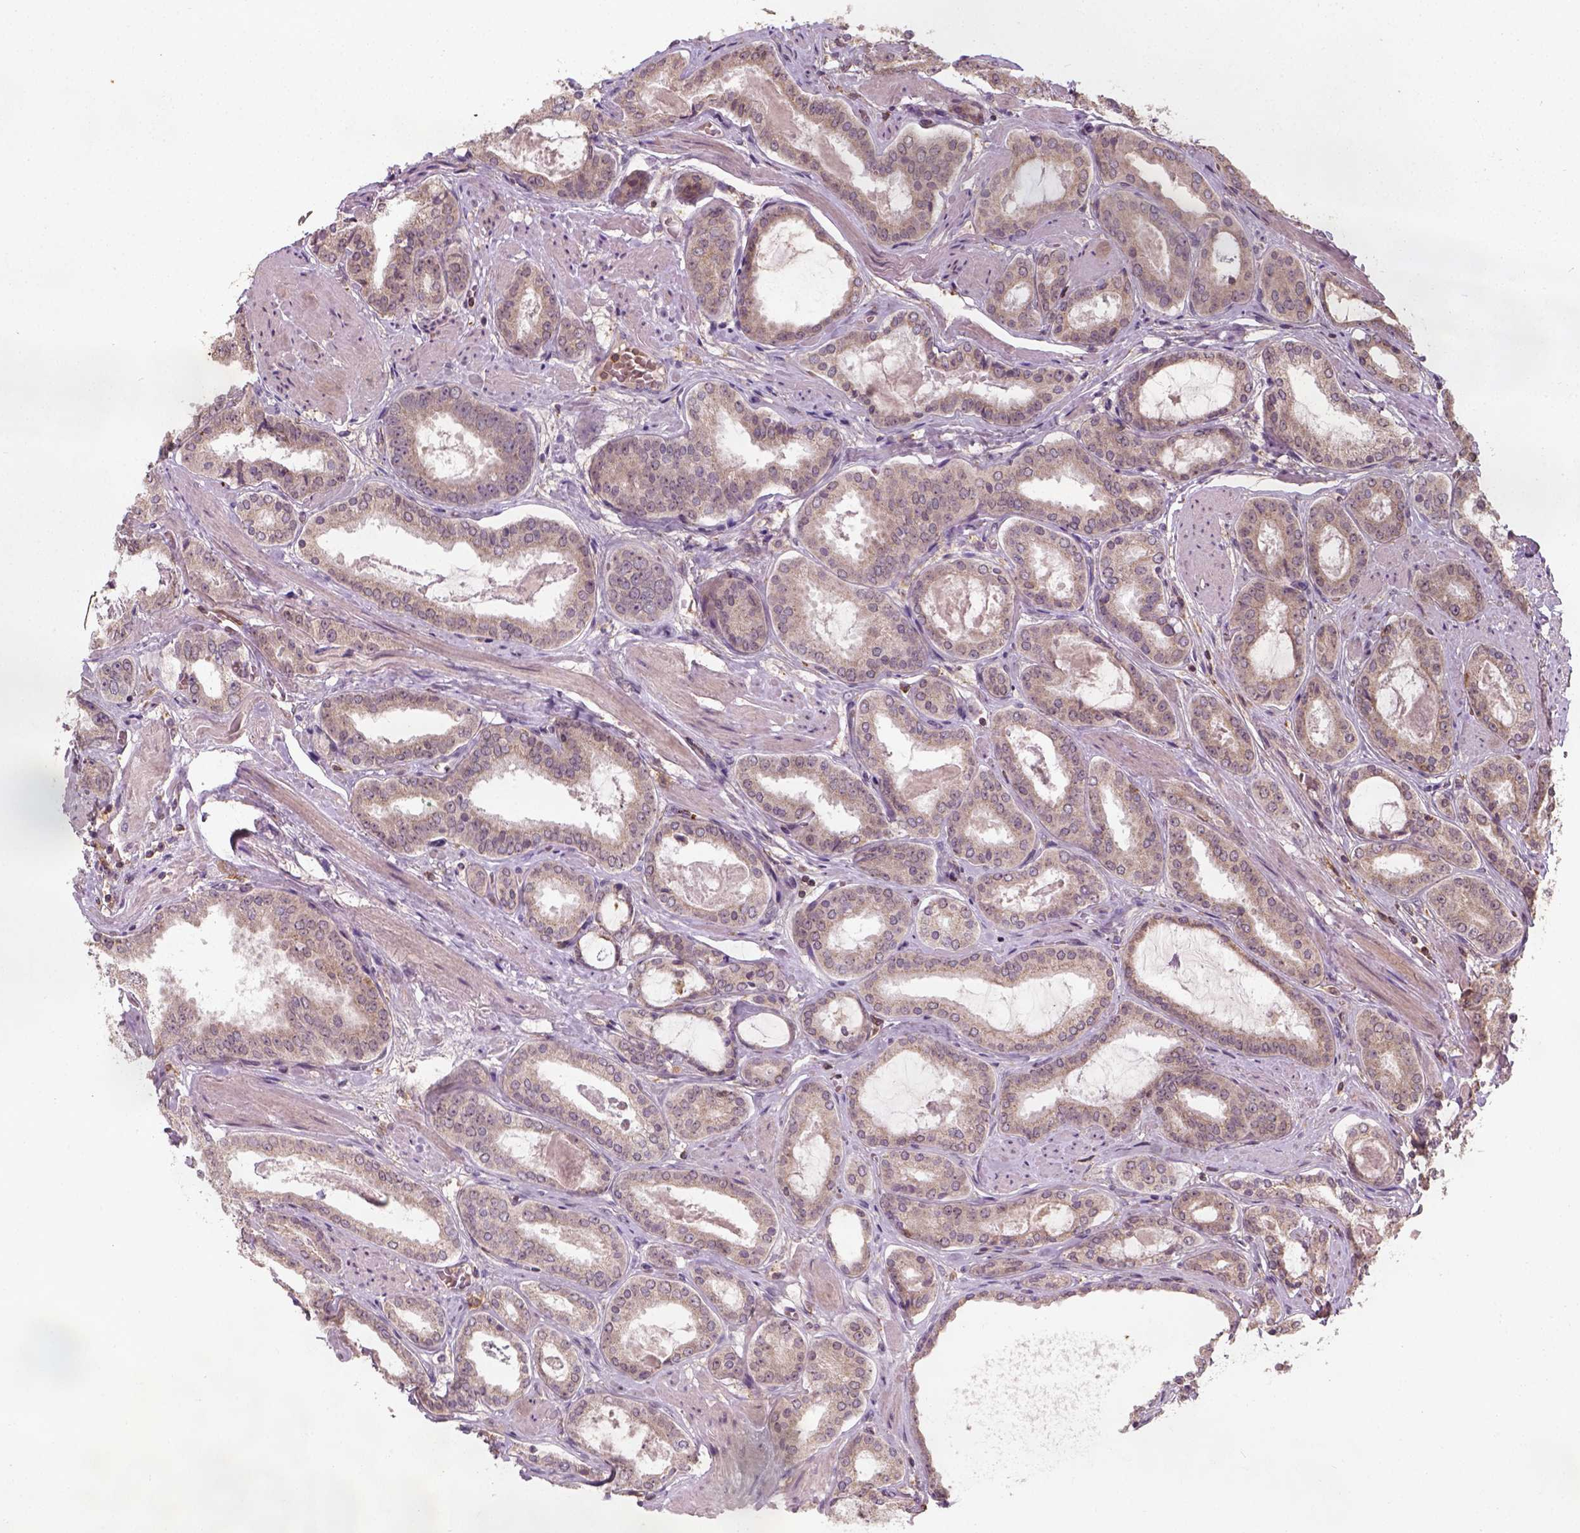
{"staining": {"intensity": "moderate", "quantity": "<25%", "location": "cytoplasmic/membranous"}, "tissue": "prostate cancer", "cell_type": "Tumor cells", "image_type": "cancer", "snomed": [{"axis": "morphology", "description": "Adenocarcinoma, High grade"}, {"axis": "topography", "description": "Prostate"}], "caption": "An IHC histopathology image of tumor tissue is shown. Protein staining in brown labels moderate cytoplasmic/membranous positivity in prostate high-grade adenocarcinoma within tumor cells.", "gene": "CAMKK1", "patient": {"sex": "male", "age": 63}}